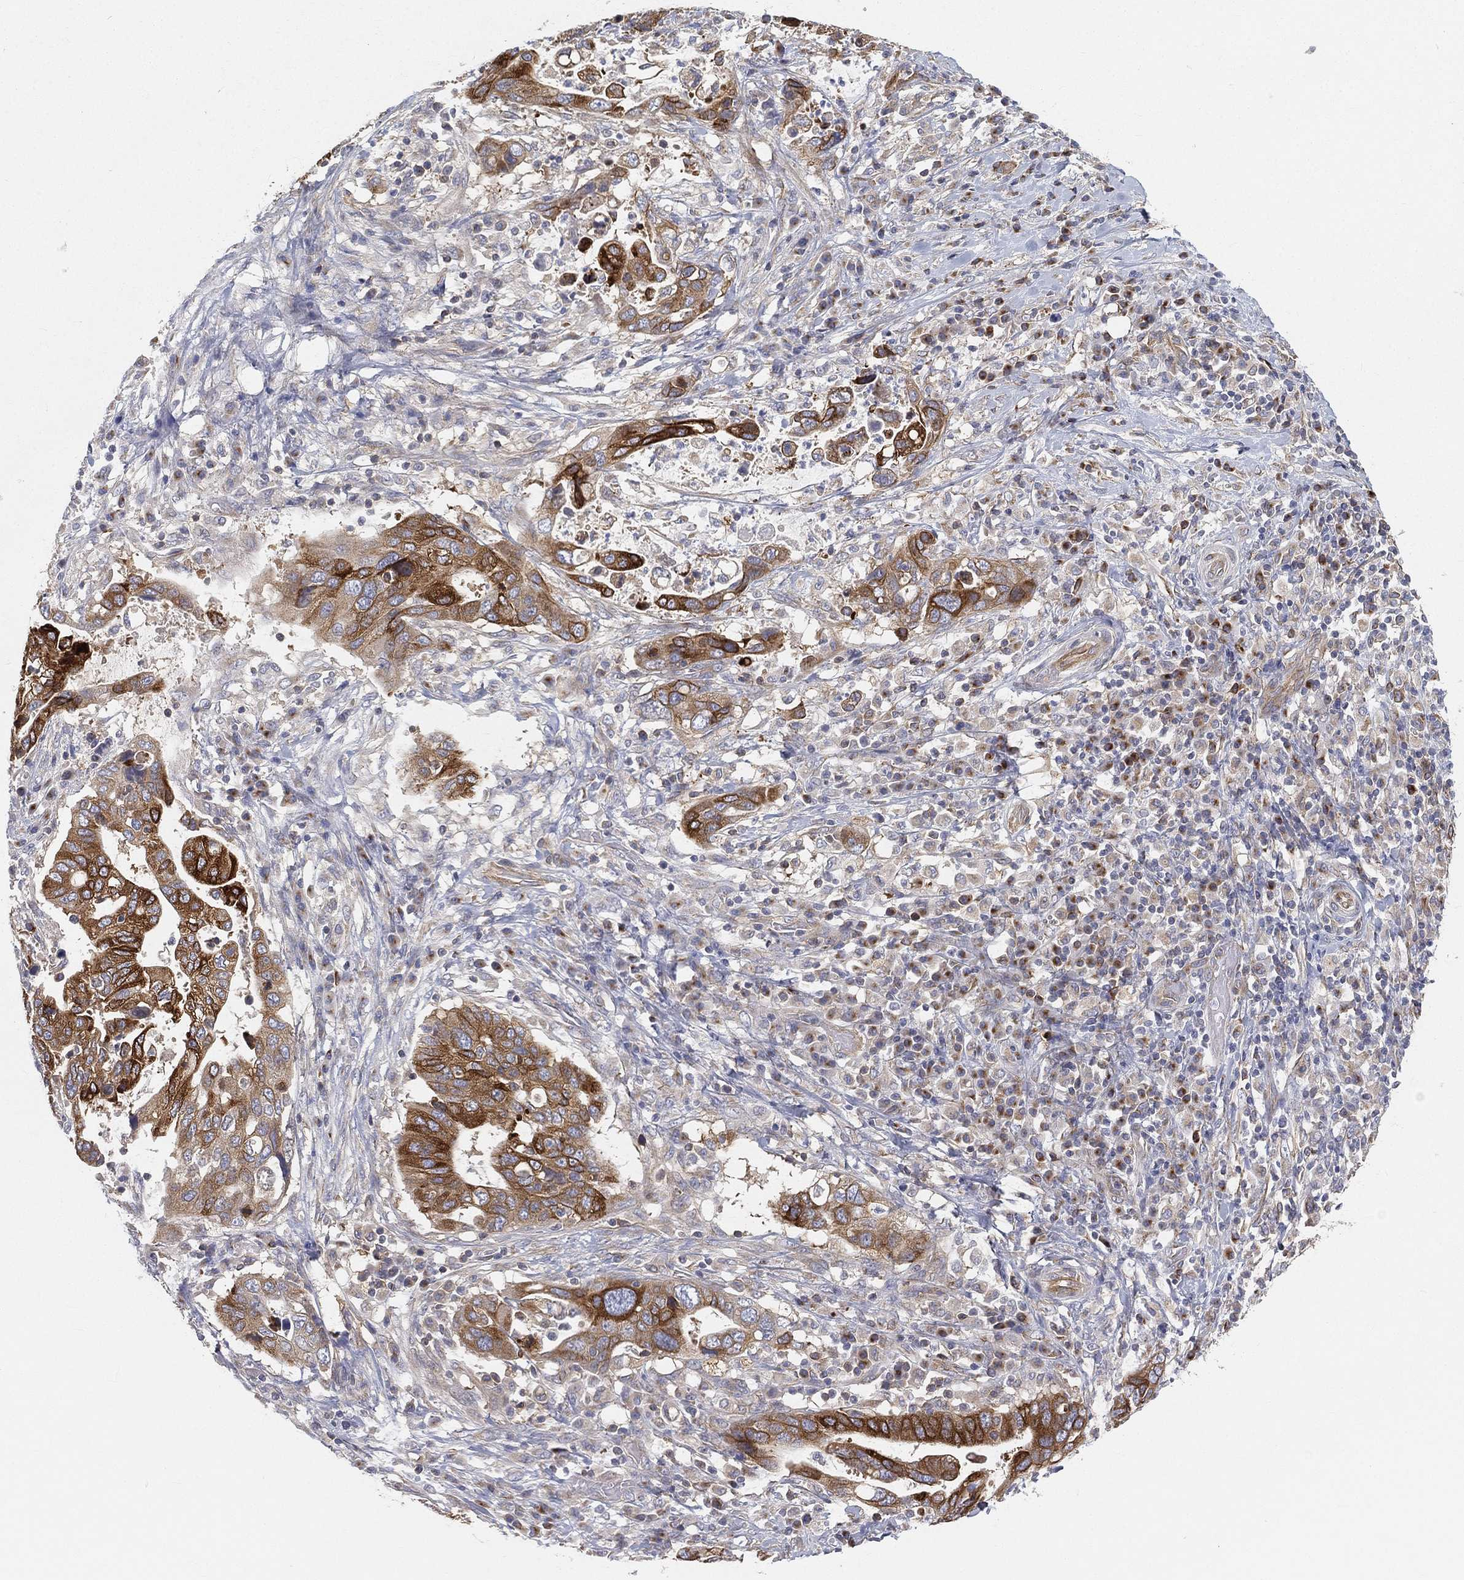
{"staining": {"intensity": "strong", "quantity": "25%-75%", "location": "cytoplasmic/membranous"}, "tissue": "stomach cancer", "cell_type": "Tumor cells", "image_type": "cancer", "snomed": [{"axis": "morphology", "description": "Adenocarcinoma, NOS"}, {"axis": "topography", "description": "Stomach"}], "caption": "Stomach cancer (adenocarcinoma) tissue displays strong cytoplasmic/membranous expression in approximately 25%-75% of tumor cells", "gene": "TMEM25", "patient": {"sex": "male", "age": 54}}